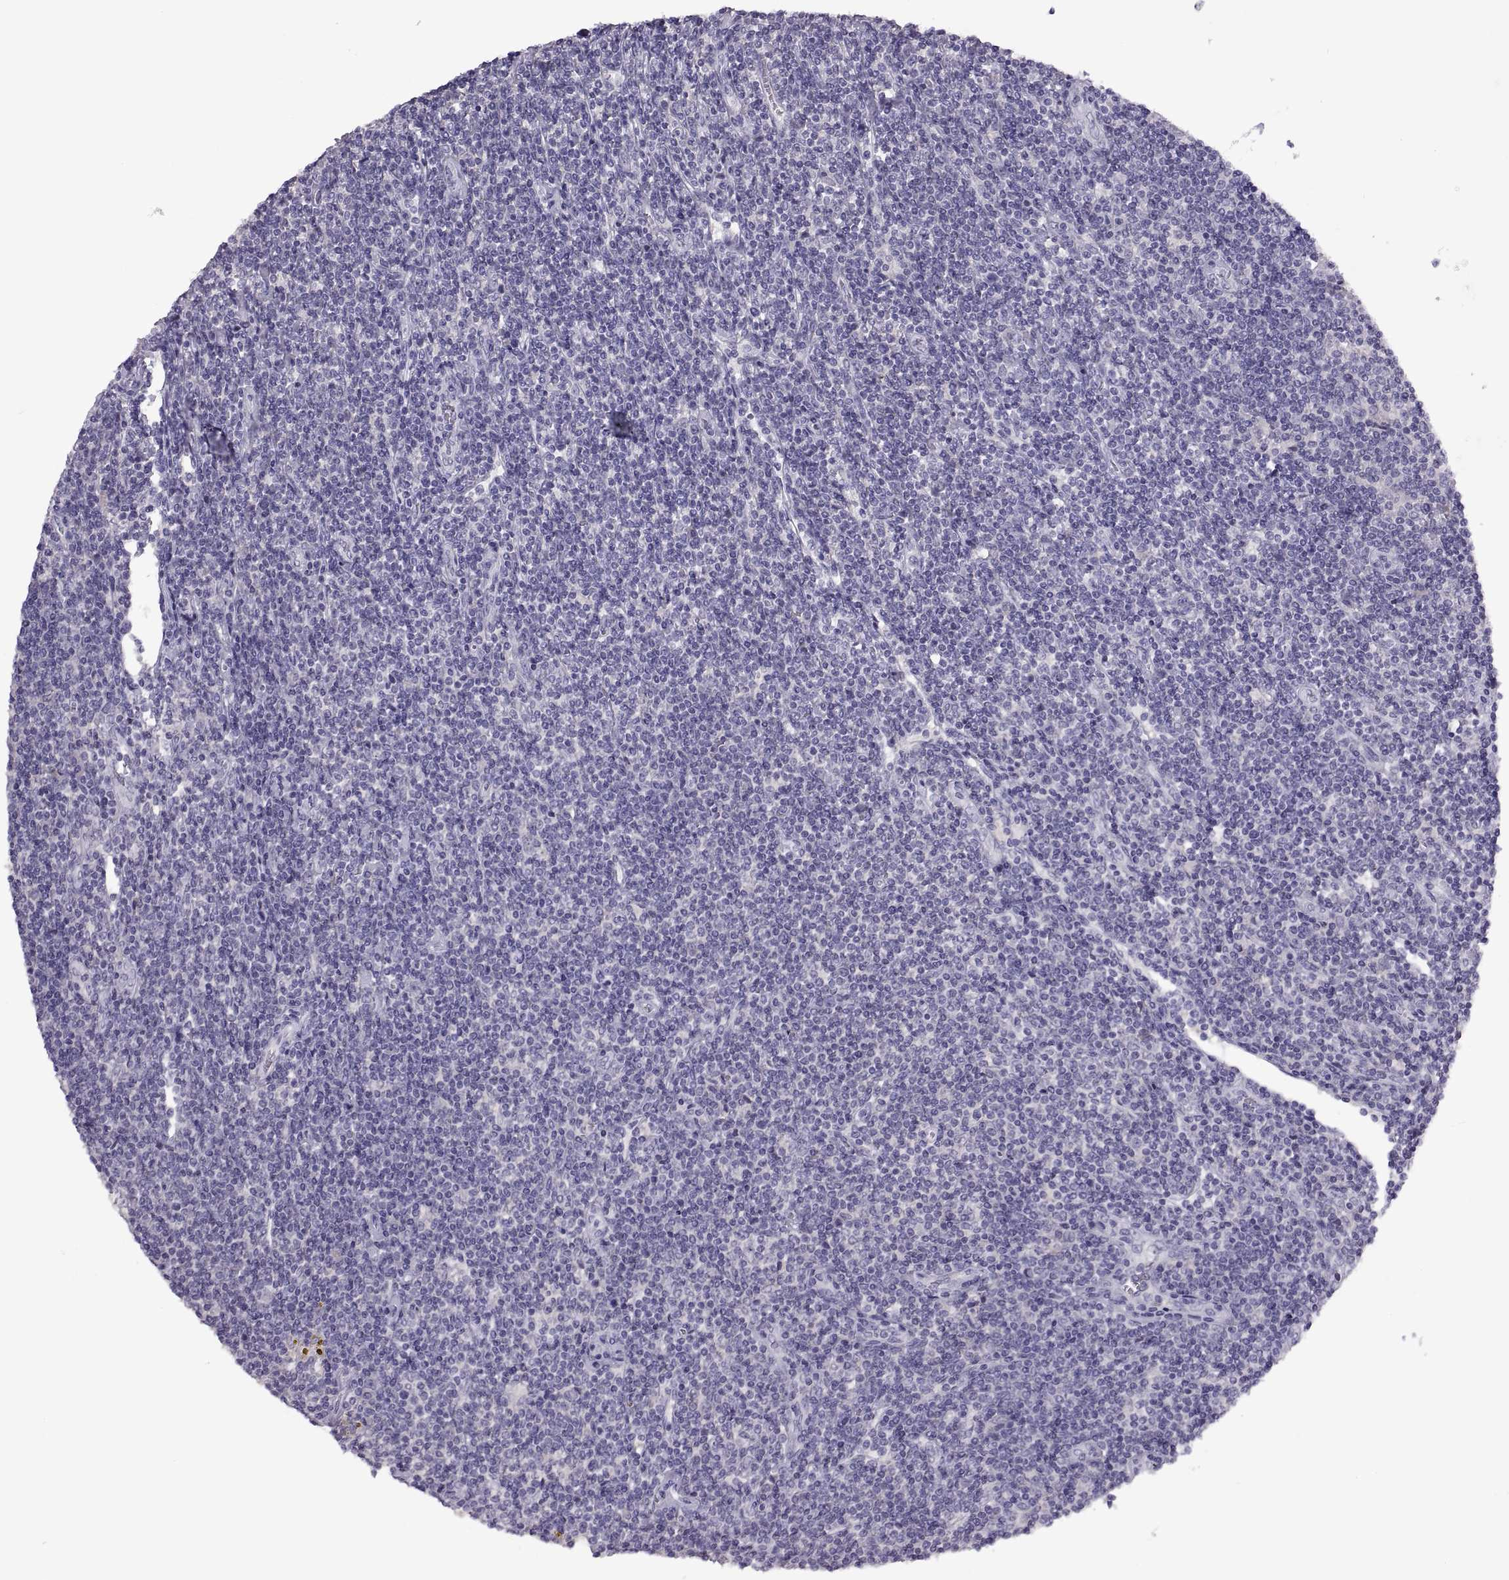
{"staining": {"intensity": "negative", "quantity": "none", "location": "none"}, "tissue": "lymphoma", "cell_type": "Tumor cells", "image_type": "cancer", "snomed": [{"axis": "morphology", "description": "Hodgkin's disease, NOS"}, {"axis": "topography", "description": "Lymph node"}], "caption": "Tumor cells are negative for protein expression in human lymphoma. (DAB (3,3'-diaminobenzidine) IHC with hematoxylin counter stain).", "gene": "TBX19", "patient": {"sex": "male", "age": 40}}